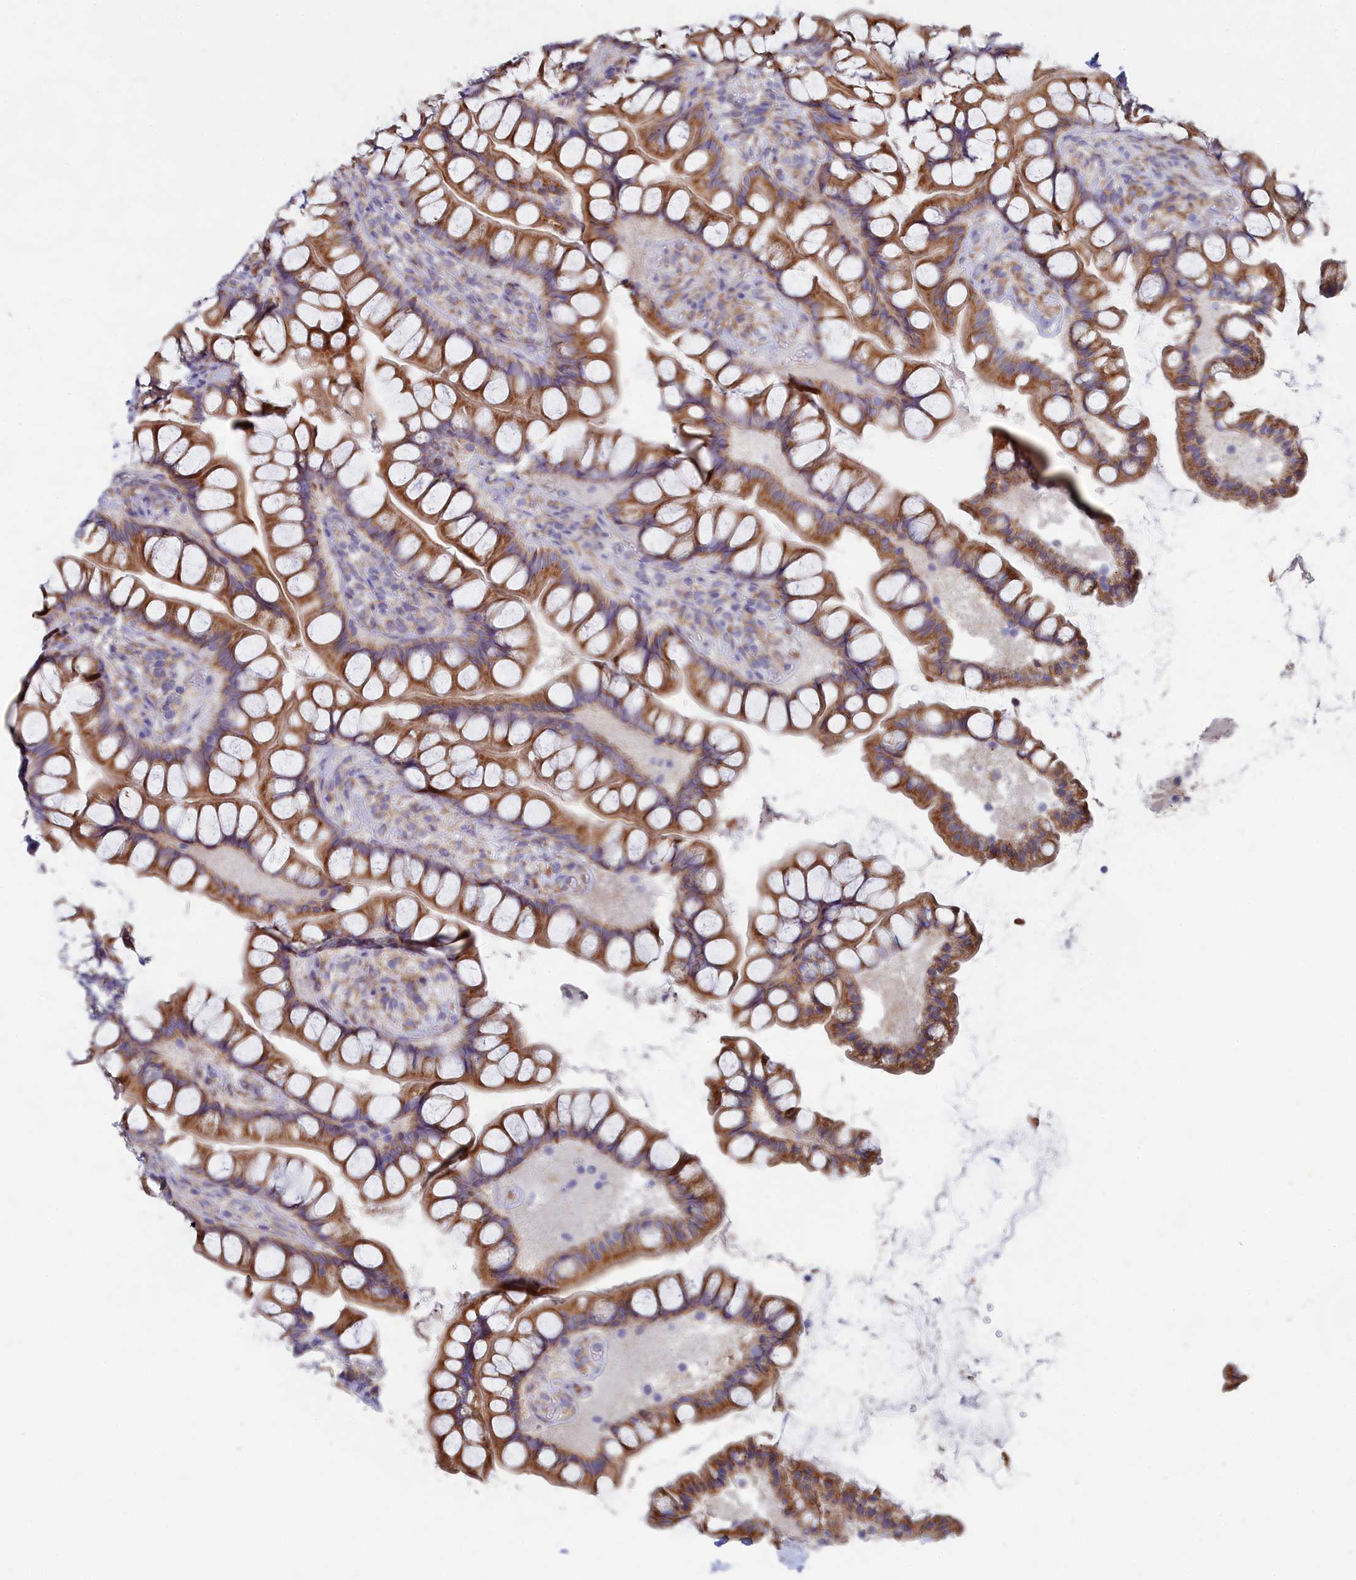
{"staining": {"intensity": "moderate", "quantity": ">75%", "location": "cytoplasmic/membranous"}, "tissue": "small intestine", "cell_type": "Glandular cells", "image_type": "normal", "snomed": [{"axis": "morphology", "description": "Normal tissue, NOS"}, {"axis": "topography", "description": "Small intestine"}], "caption": "Benign small intestine was stained to show a protein in brown. There is medium levels of moderate cytoplasmic/membranous positivity in approximately >75% of glandular cells.", "gene": "WDR35", "patient": {"sex": "male", "age": 70}}